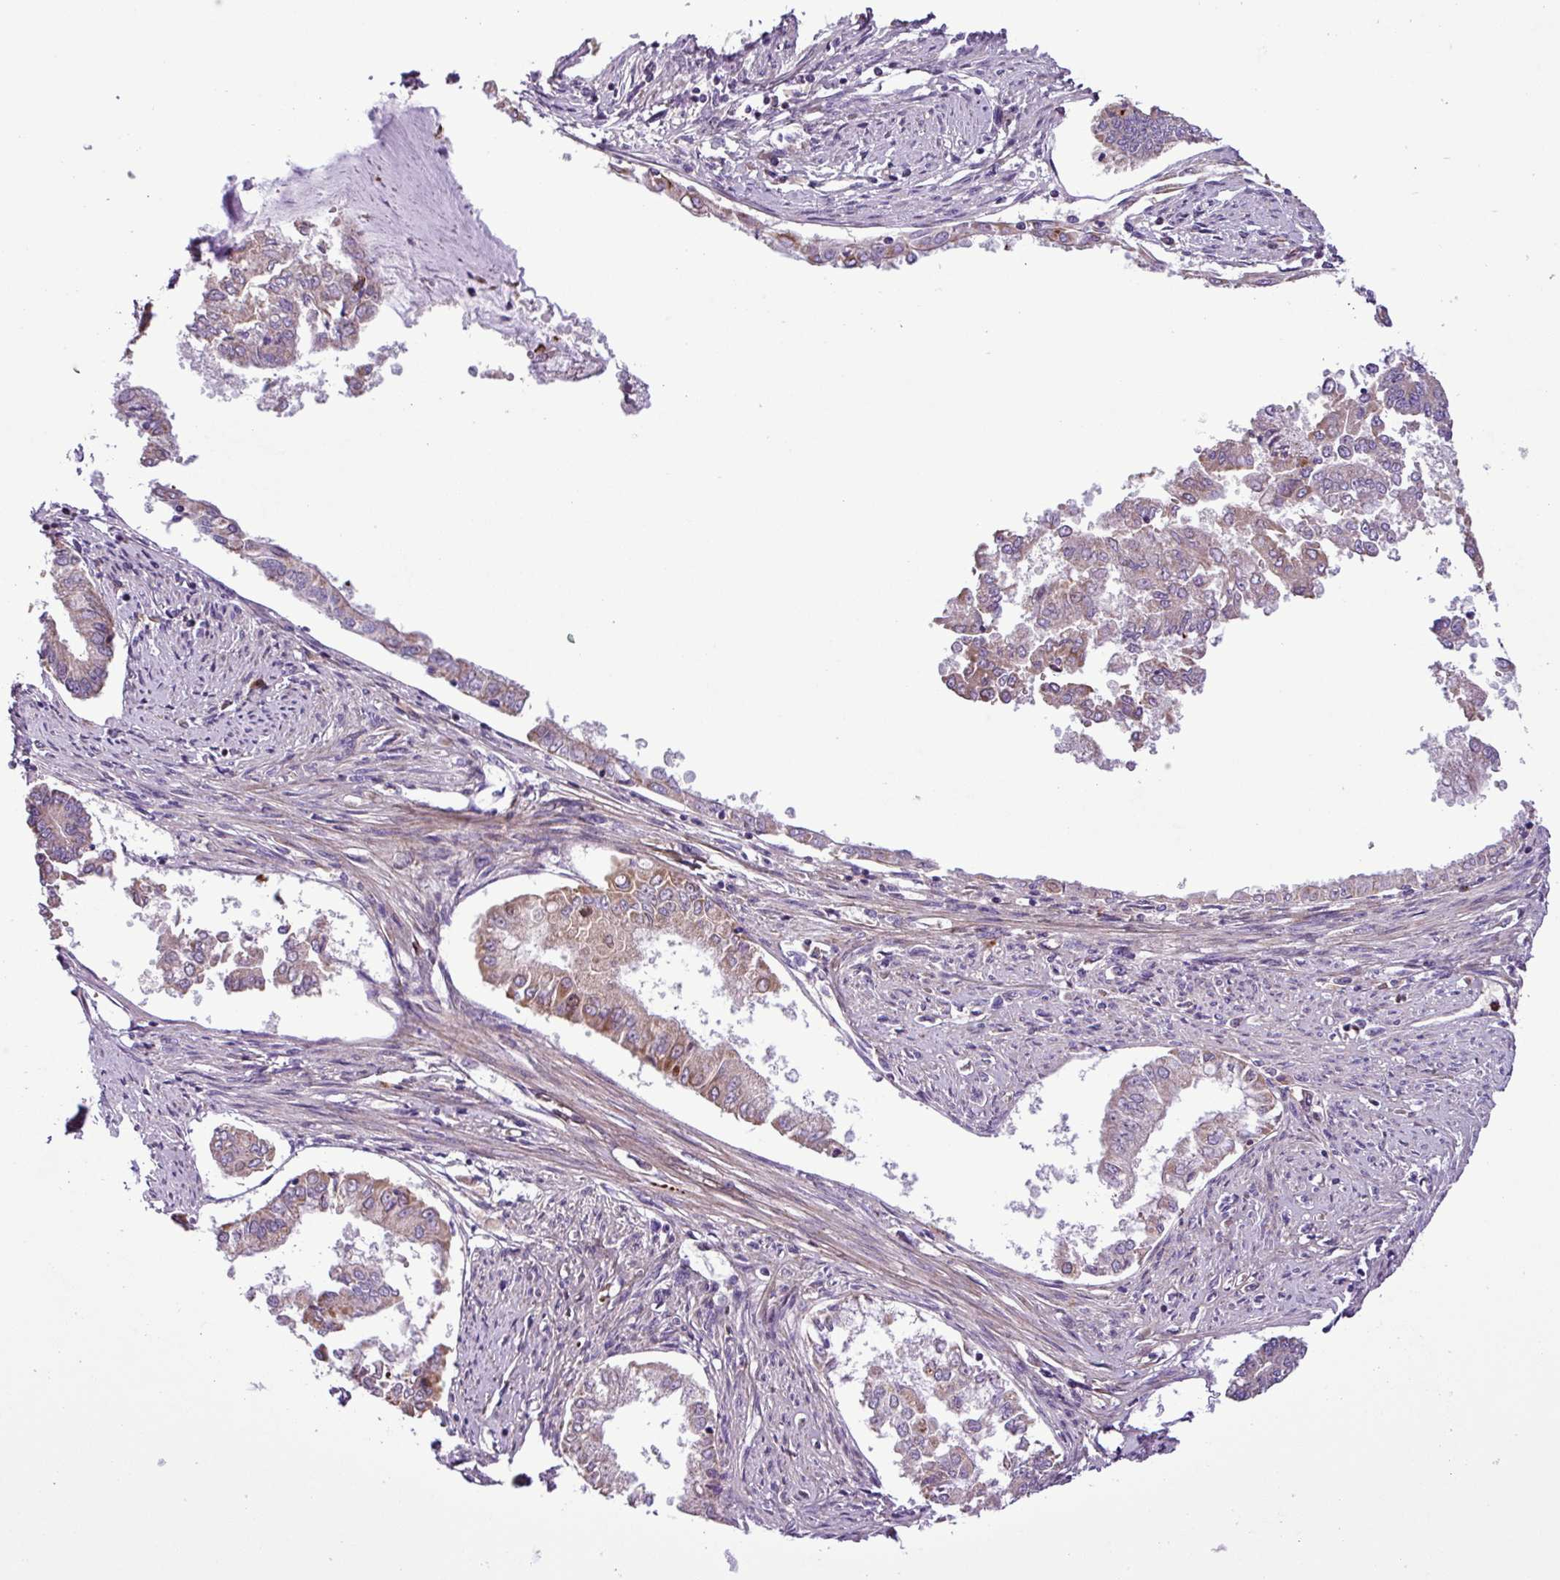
{"staining": {"intensity": "moderate", "quantity": "<25%", "location": "cytoplasmic/membranous"}, "tissue": "endometrial cancer", "cell_type": "Tumor cells", "image_type": "cancer", "snomed": [{"axis": "morphology", "description": "Adenocarcinoma, NOS"}, {"axis": "topography", "description": "Endometrium"}], "caption": "A micrograph of endometrial cancer stained for a protein shows moderate cytoplasmic/membranous brown staining in tumor cells.", "gene": "FAM183A", "patient": {"sex": "female", "age": 76}}